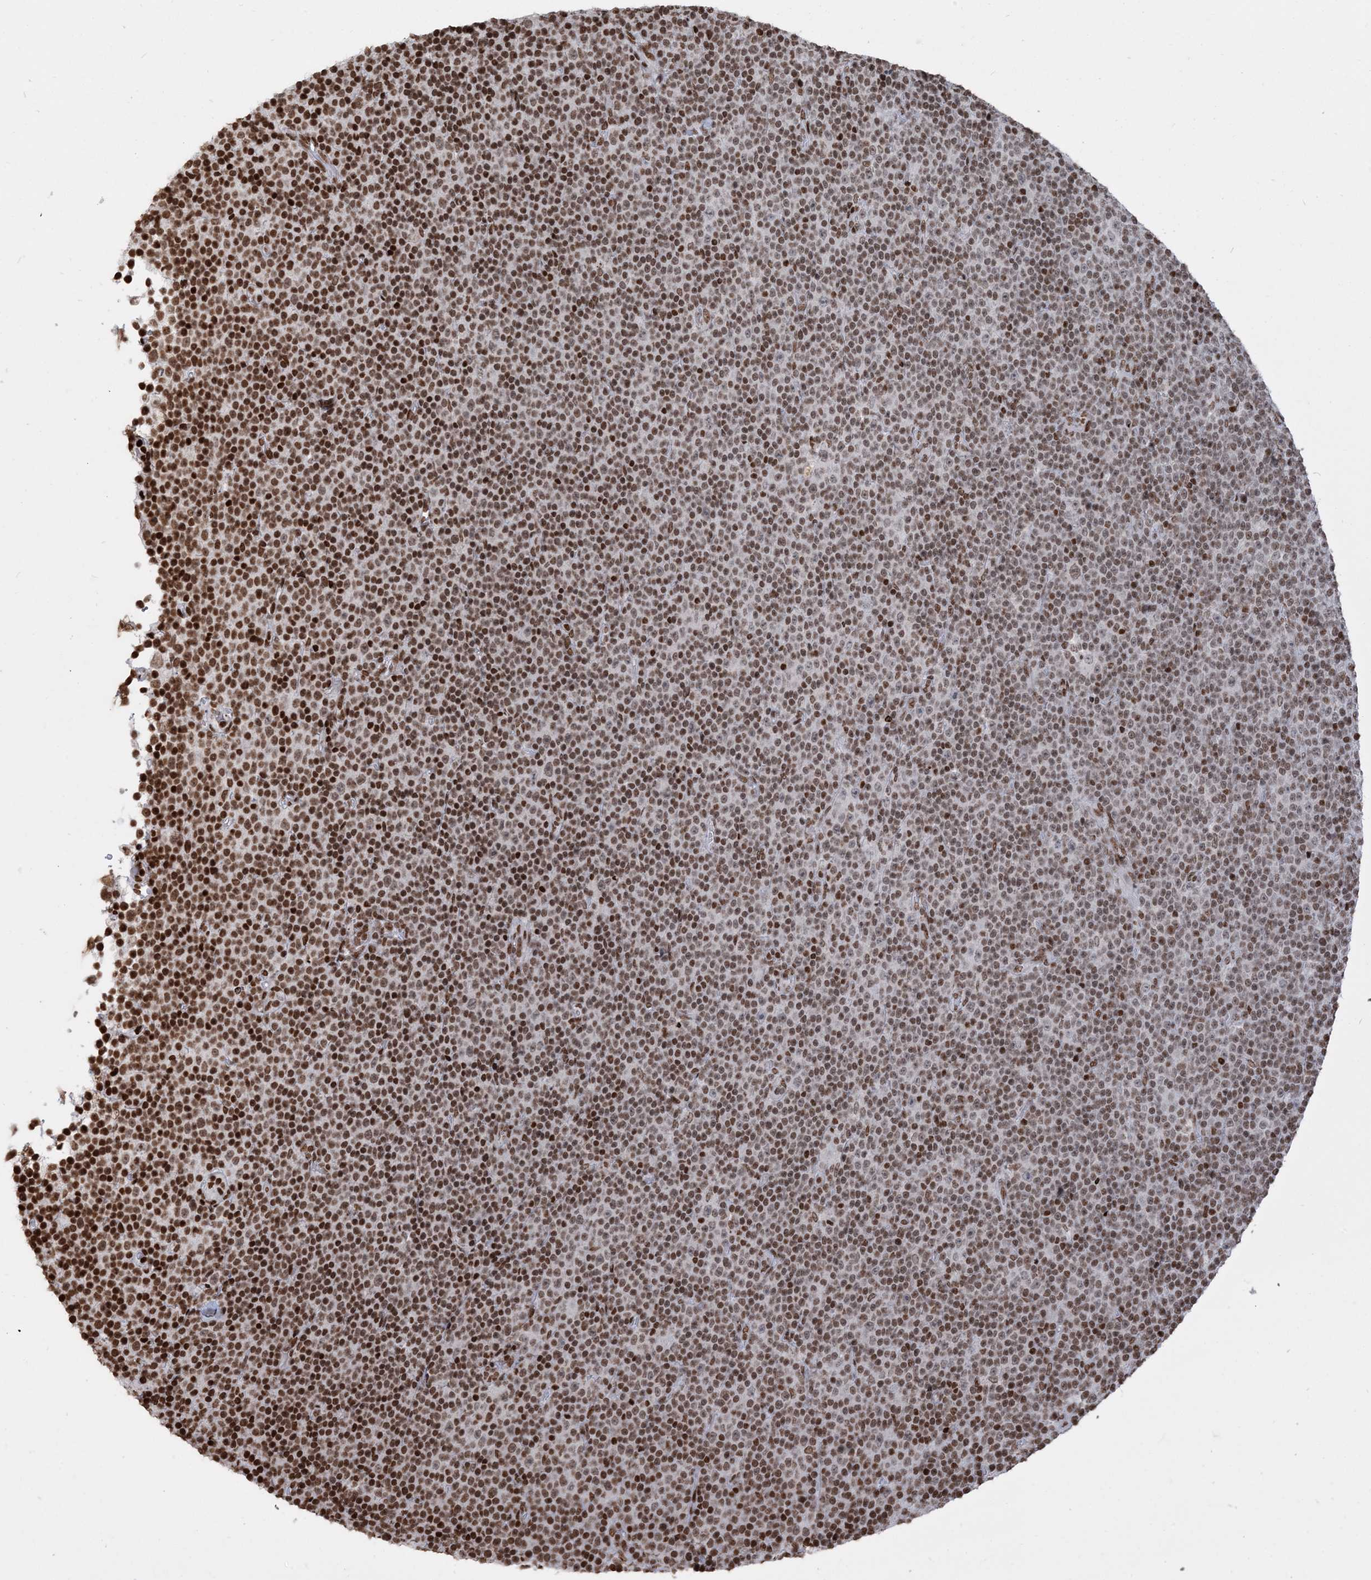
{"staining": {"intensity": "moderate", "quantity": ">75%", "location": "nuclear"}, "tissue": "lymphoma", "cell_type": "Tumor cells", "image_type": "cancer", "snomed": [{"axis": "morphology", "description": "Malignant lymphoma, non-Hodgkin's type, Low grade"}, {"axis": "topography", "description": "Lymph node"}], "caption": "A photomicrograph showing moderate nuclear positivity in approximately >75% of tumor cells in lymphoma, as visualized by brown immunohistochemical staining.", "gene": "H3-3B", "patient": {"sex": "female", "age": 67}}